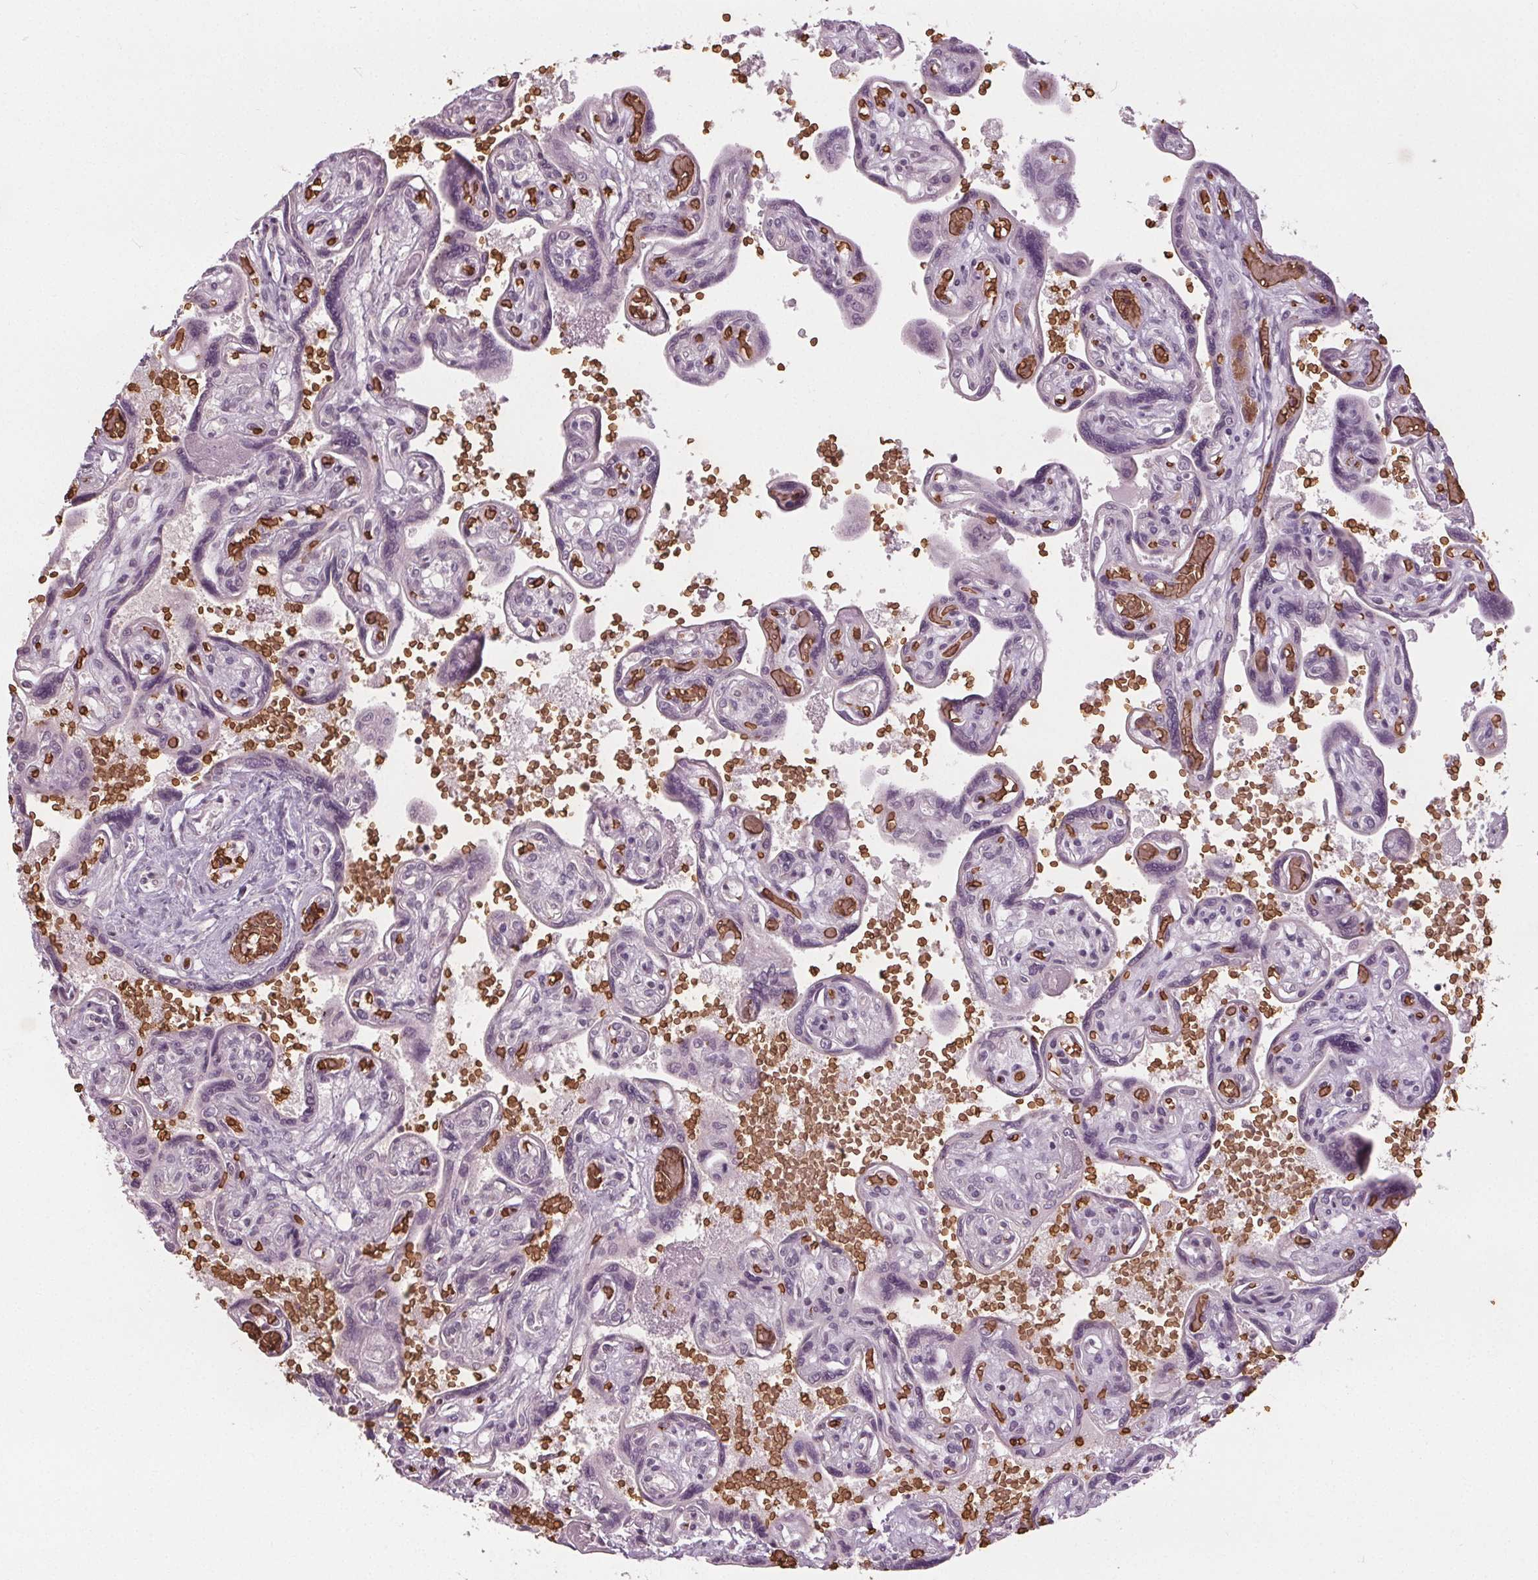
{"staining": {"intensity": "negative", "quantity": "none", "location": "none"}, "tissue": "placenta", "cell_type": "Decidual cells", "image_type": "normal", "snomed": [{"axis": "morphology", "description": "Normal tissue, NOS"}, {"axis": "topography", "description": "Placenta"}], "caption": "The image exhibits no significant positivity in decidual cells of placenta. (Stains: DAB (3,3'-diaminobenzidine) immunohistochemistry with hematoxylin counter stain, Microscopy: brightfield microscopy at high magnification).", "gene": "SLC4A1", "patient": {"sex": "female", "age": 32}}